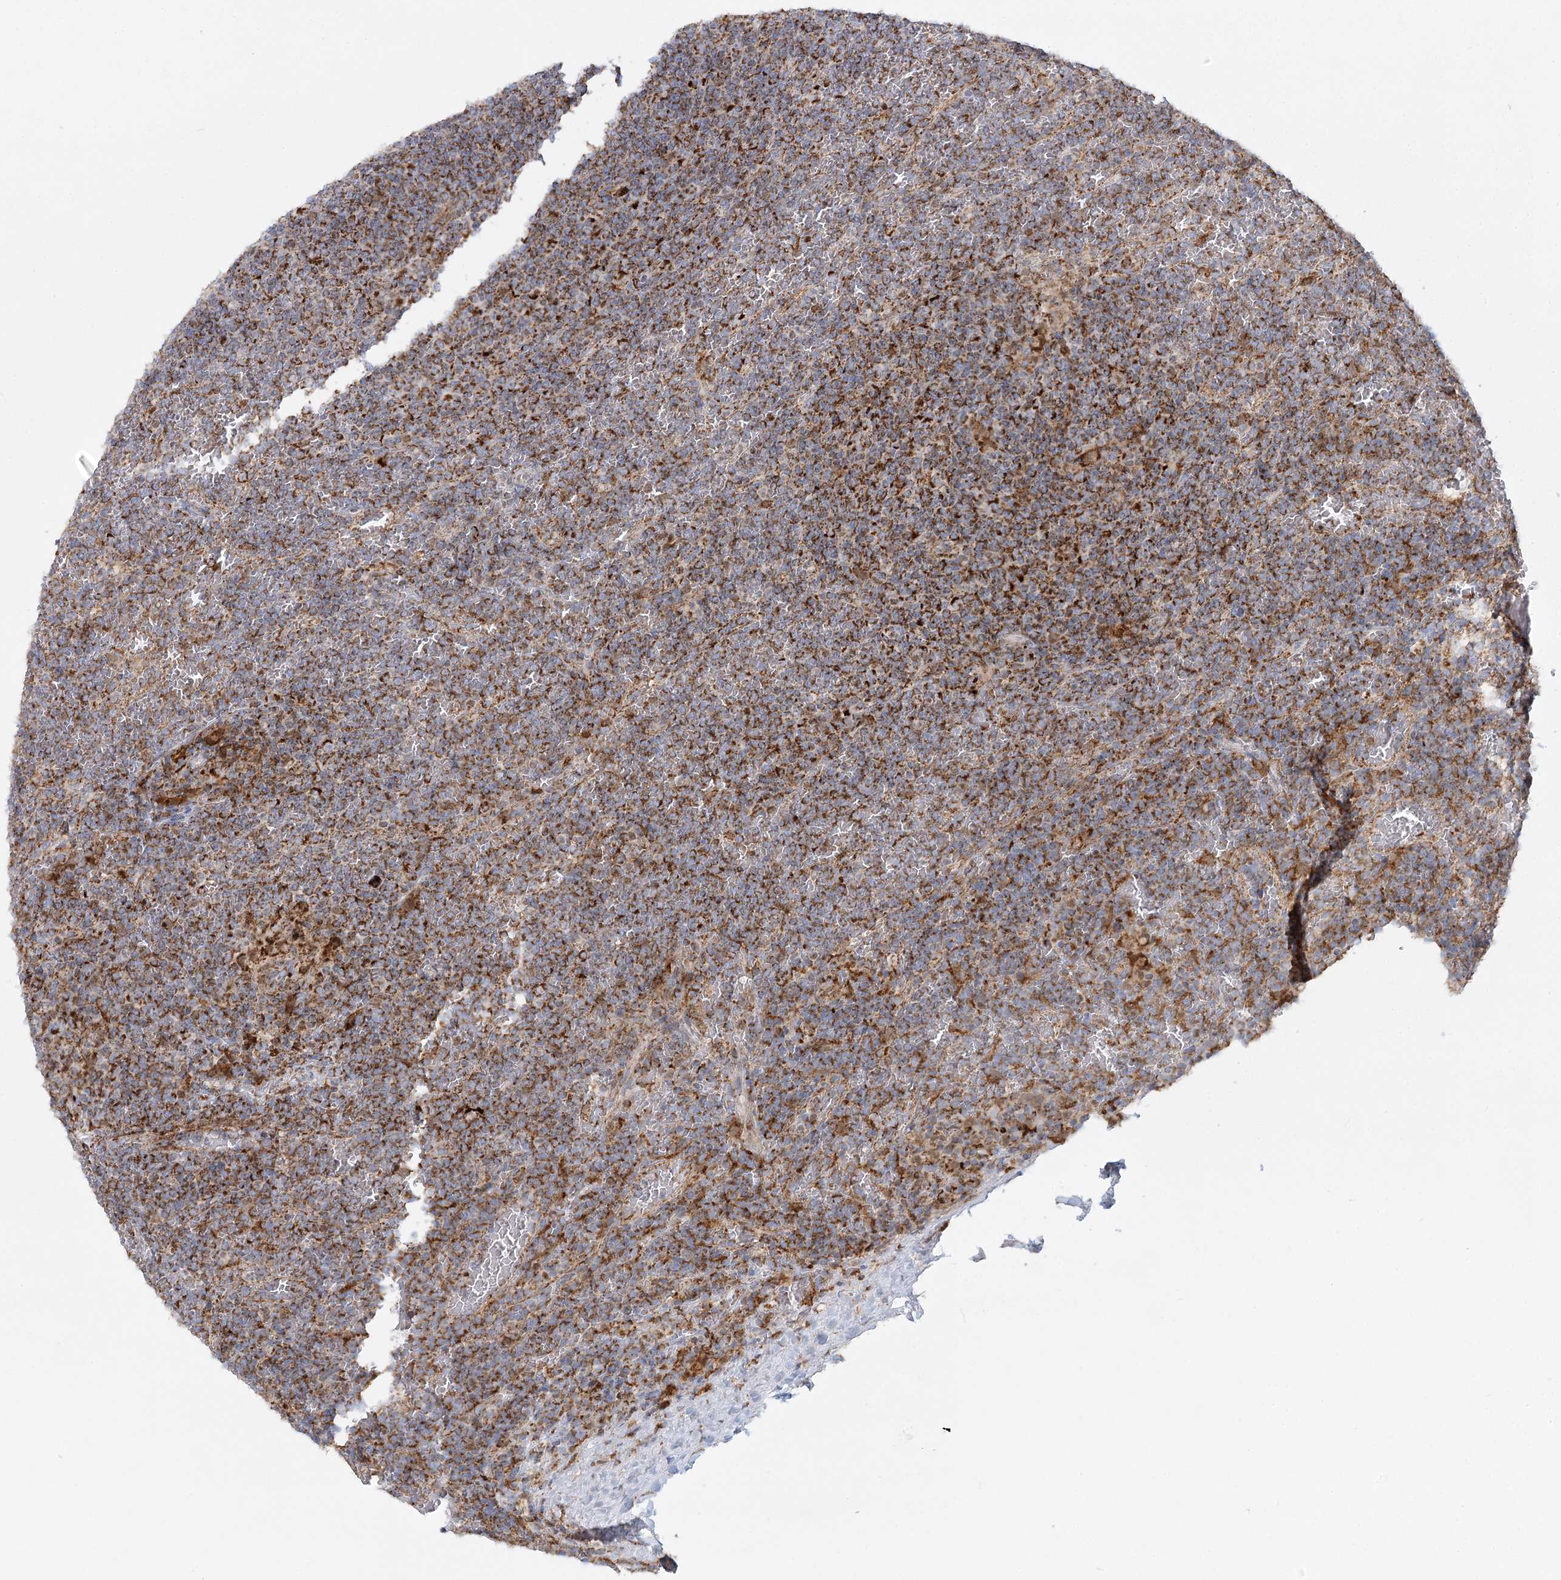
{"staining": {"intensity": "strong", "quantity": "25%-75%", "location": "cytoplasmic/membranous"}, "tissue": "lymphoma", "cell_type": "Tumor cells", "image_type": "cancer", "snomed": [{"axis": "morphology", "description": "Malignant lymphoma, non-Hodgkin's type, Low grade"}, {"axis": "topography", "description": "Spleen"}], "caption": "Lymphoma stained for a protein (brown) shows strong cytoplasmic/membranous positive positivity in about 25%-75% of tumor cells.", "gene": "TAS1R1", "patient": {"sex": "female", "age": 19}}